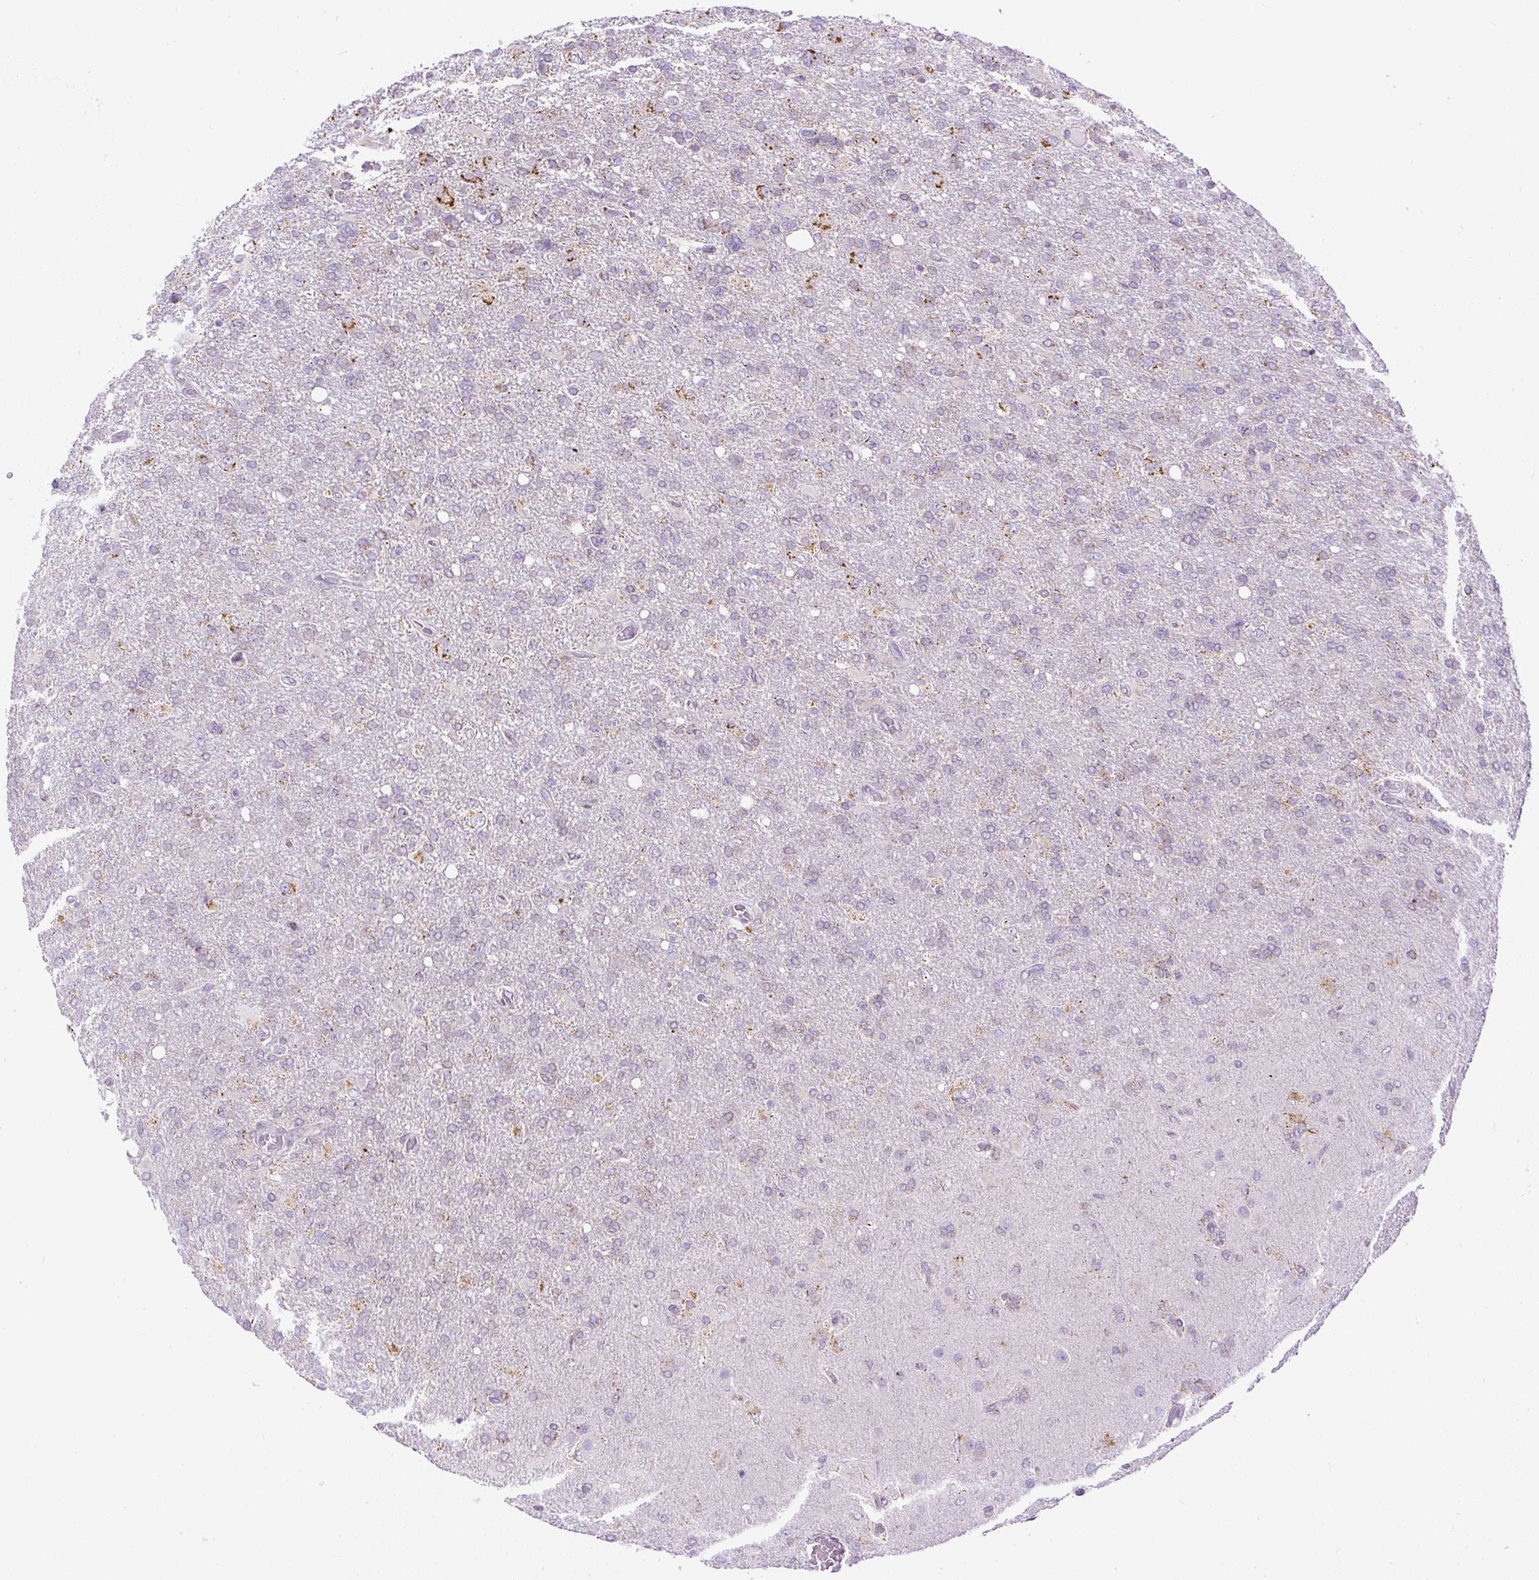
{"staining": {"intensity": "weak", "quantity": "<25%", "location": "cytoplasmic/membranous"}, "tissue": "glioma", "cell_type": "Tumor cells", "image_type": "cancer", "snomed": [{"axis": "morphology", "description": "Glioma, malignant, High grade"}, {"axis": "topography", "description": "Brain"}], "caption": "An image of malignant high-grade glioma stained for a protein reveals no brown staining in tumor cells.", "gene": "FMC1", "patient": {"sex": "male", "age": 61}}